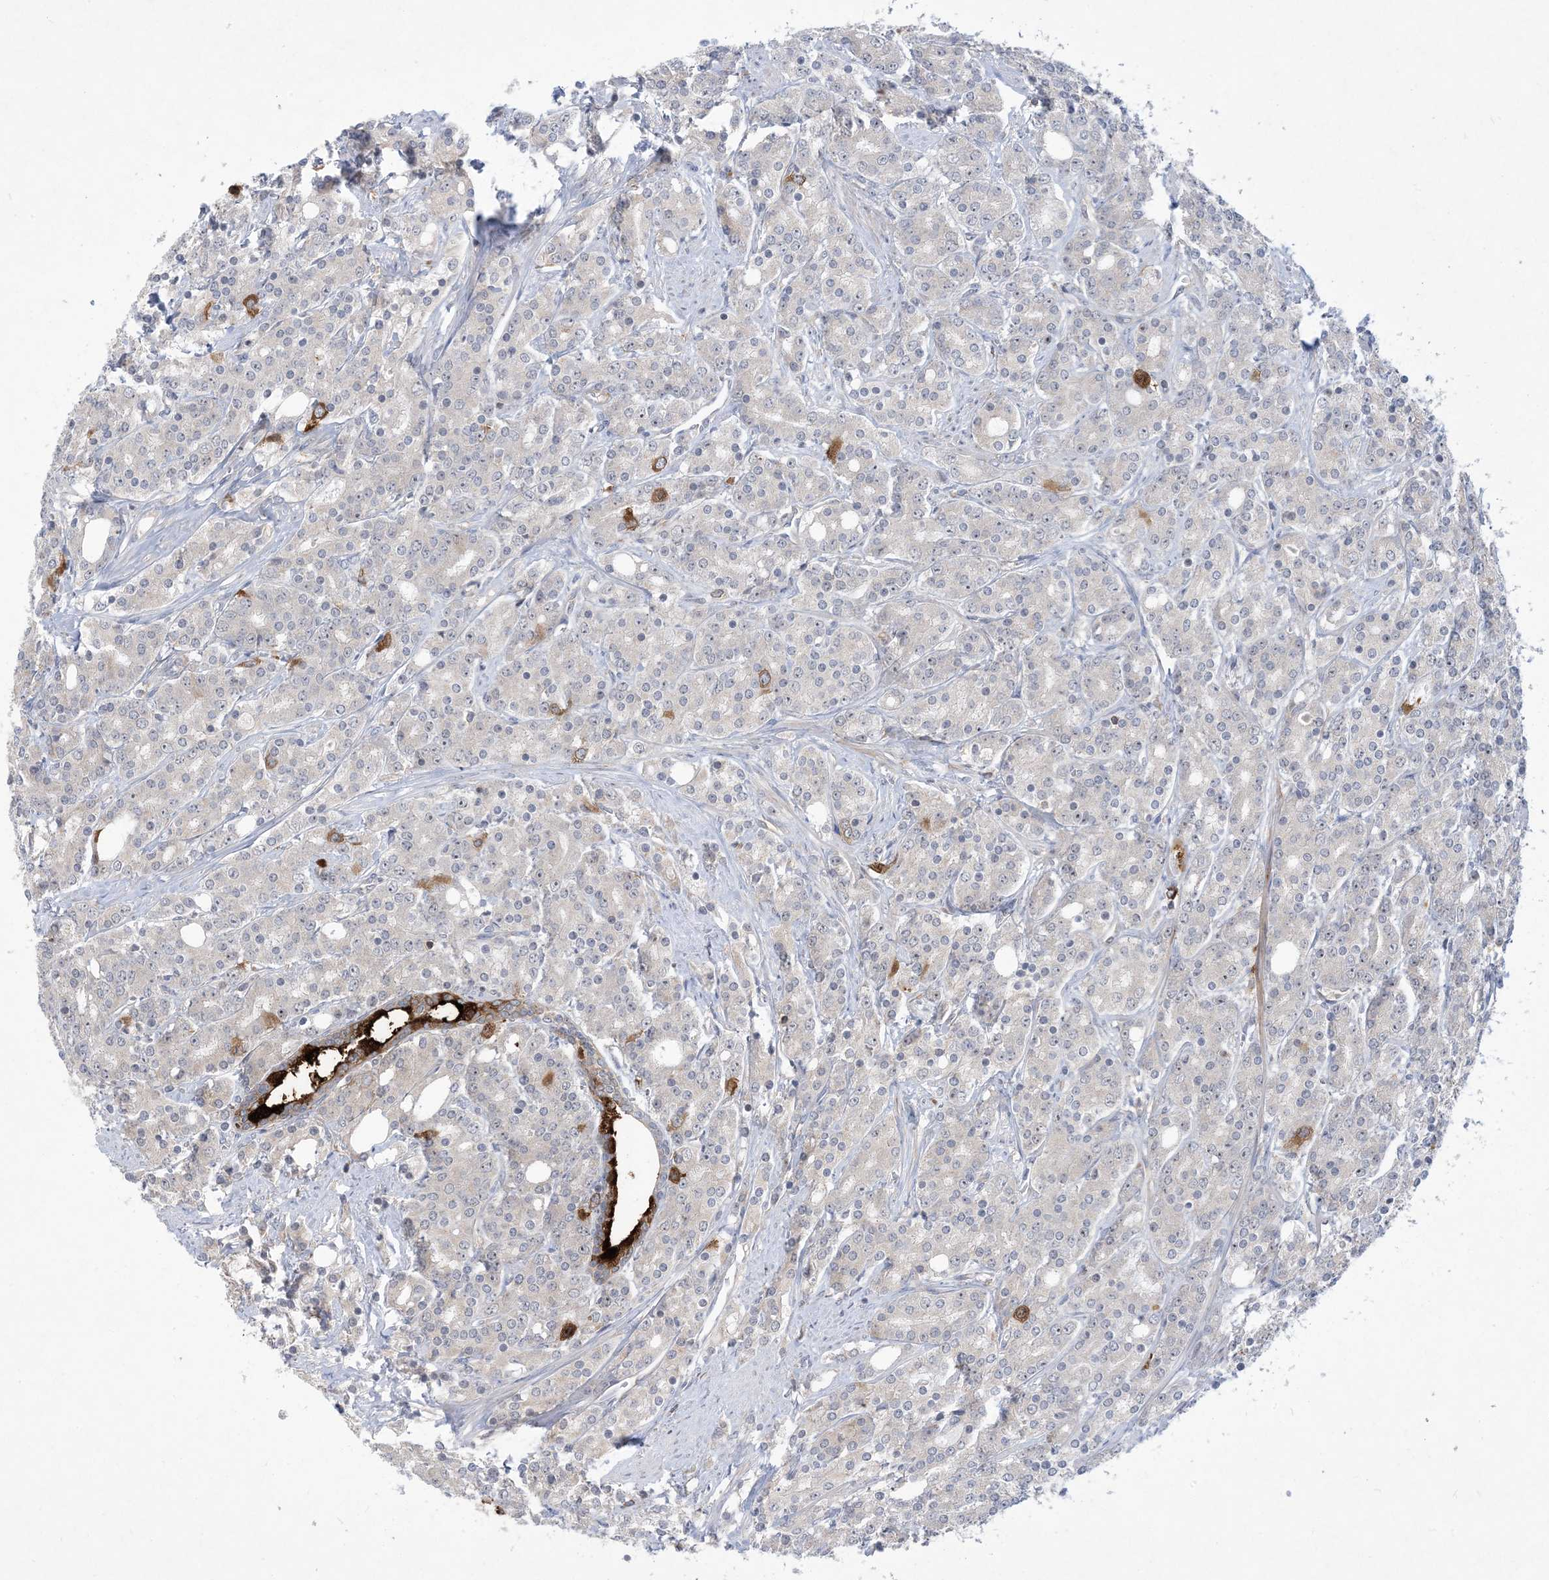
{"staining": {"intensity": "negative", "quantity": "none", "location": "none"}, "tissue": "prostate cancer", "cell_type": "Tumor cells", "image_type": "cancer", "snomed": [{"axis": "morphology", "description": "Adenocarcinoma, High grade"}, {"axis": "topography", "description": "Prostate"}], "caption": "Immunohistochemistry photomicrograph of adenocarcinoma (high-grade) (prostate) stained for a protein (brown), which shows no expression in tumor cells.", "gene": "AOC1", "patient": {"sex": "male", "age": 62}}